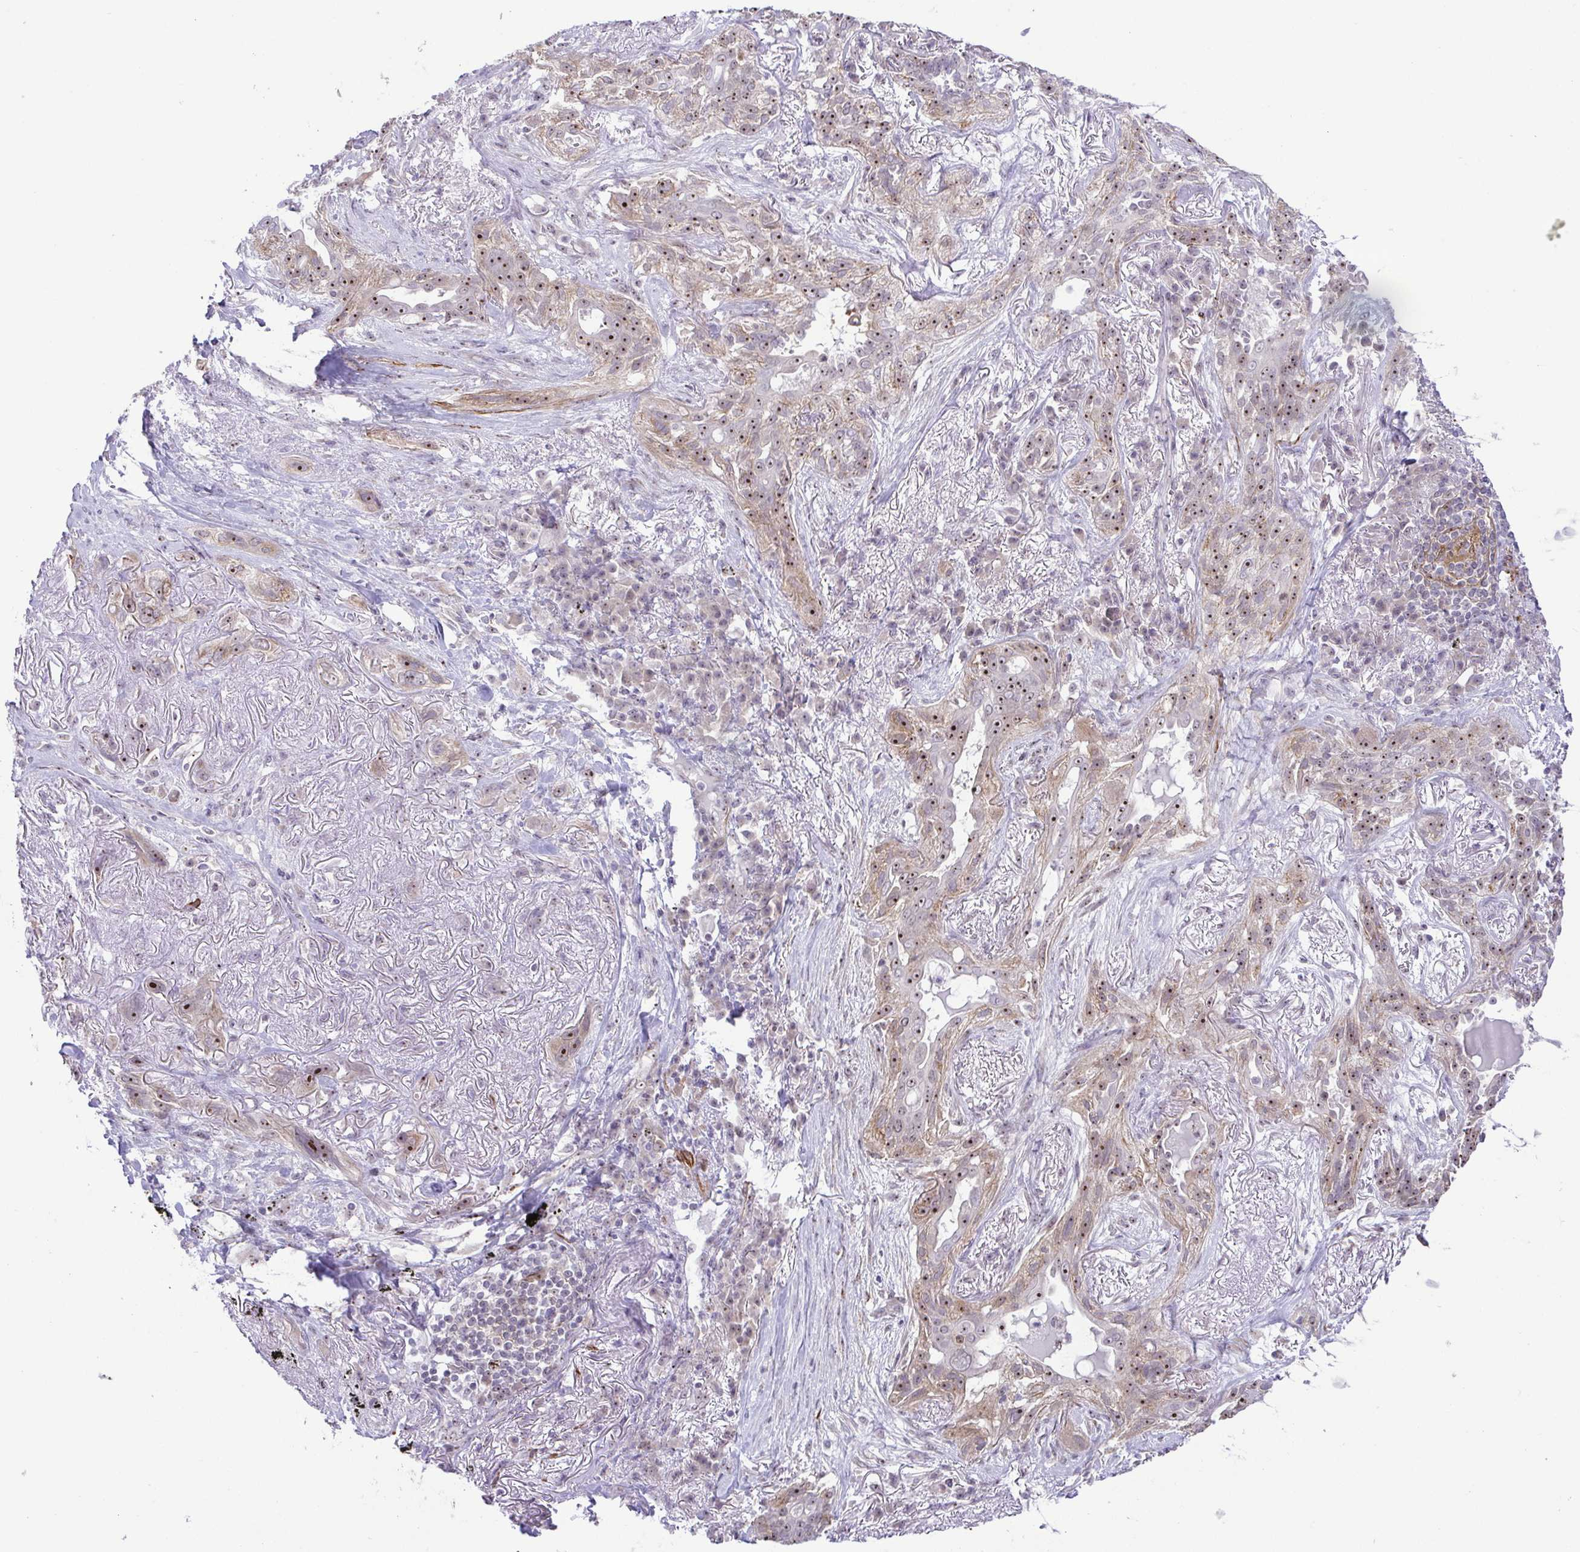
{"staining": {"intensity": "strong", "quantity": ">75%", "location": "nuclear"}, "tissue": "lung cancer", "cell_type": "Tumor cells", "image_type": "cancer", "snomed": [{"axis": "morphology", "description": "Squamous cell carcinoma, NOS"}, {"axis": "topography", "description": "Lung"}], "caption": "Protein analysis of lung cancer (squamous cell carcinoma) tissue reveals strong nuclear positivity in approximately >75% of tumor cells.", "gene": "RSL24D1", "patient": {"sex": "female", "age": 70}}